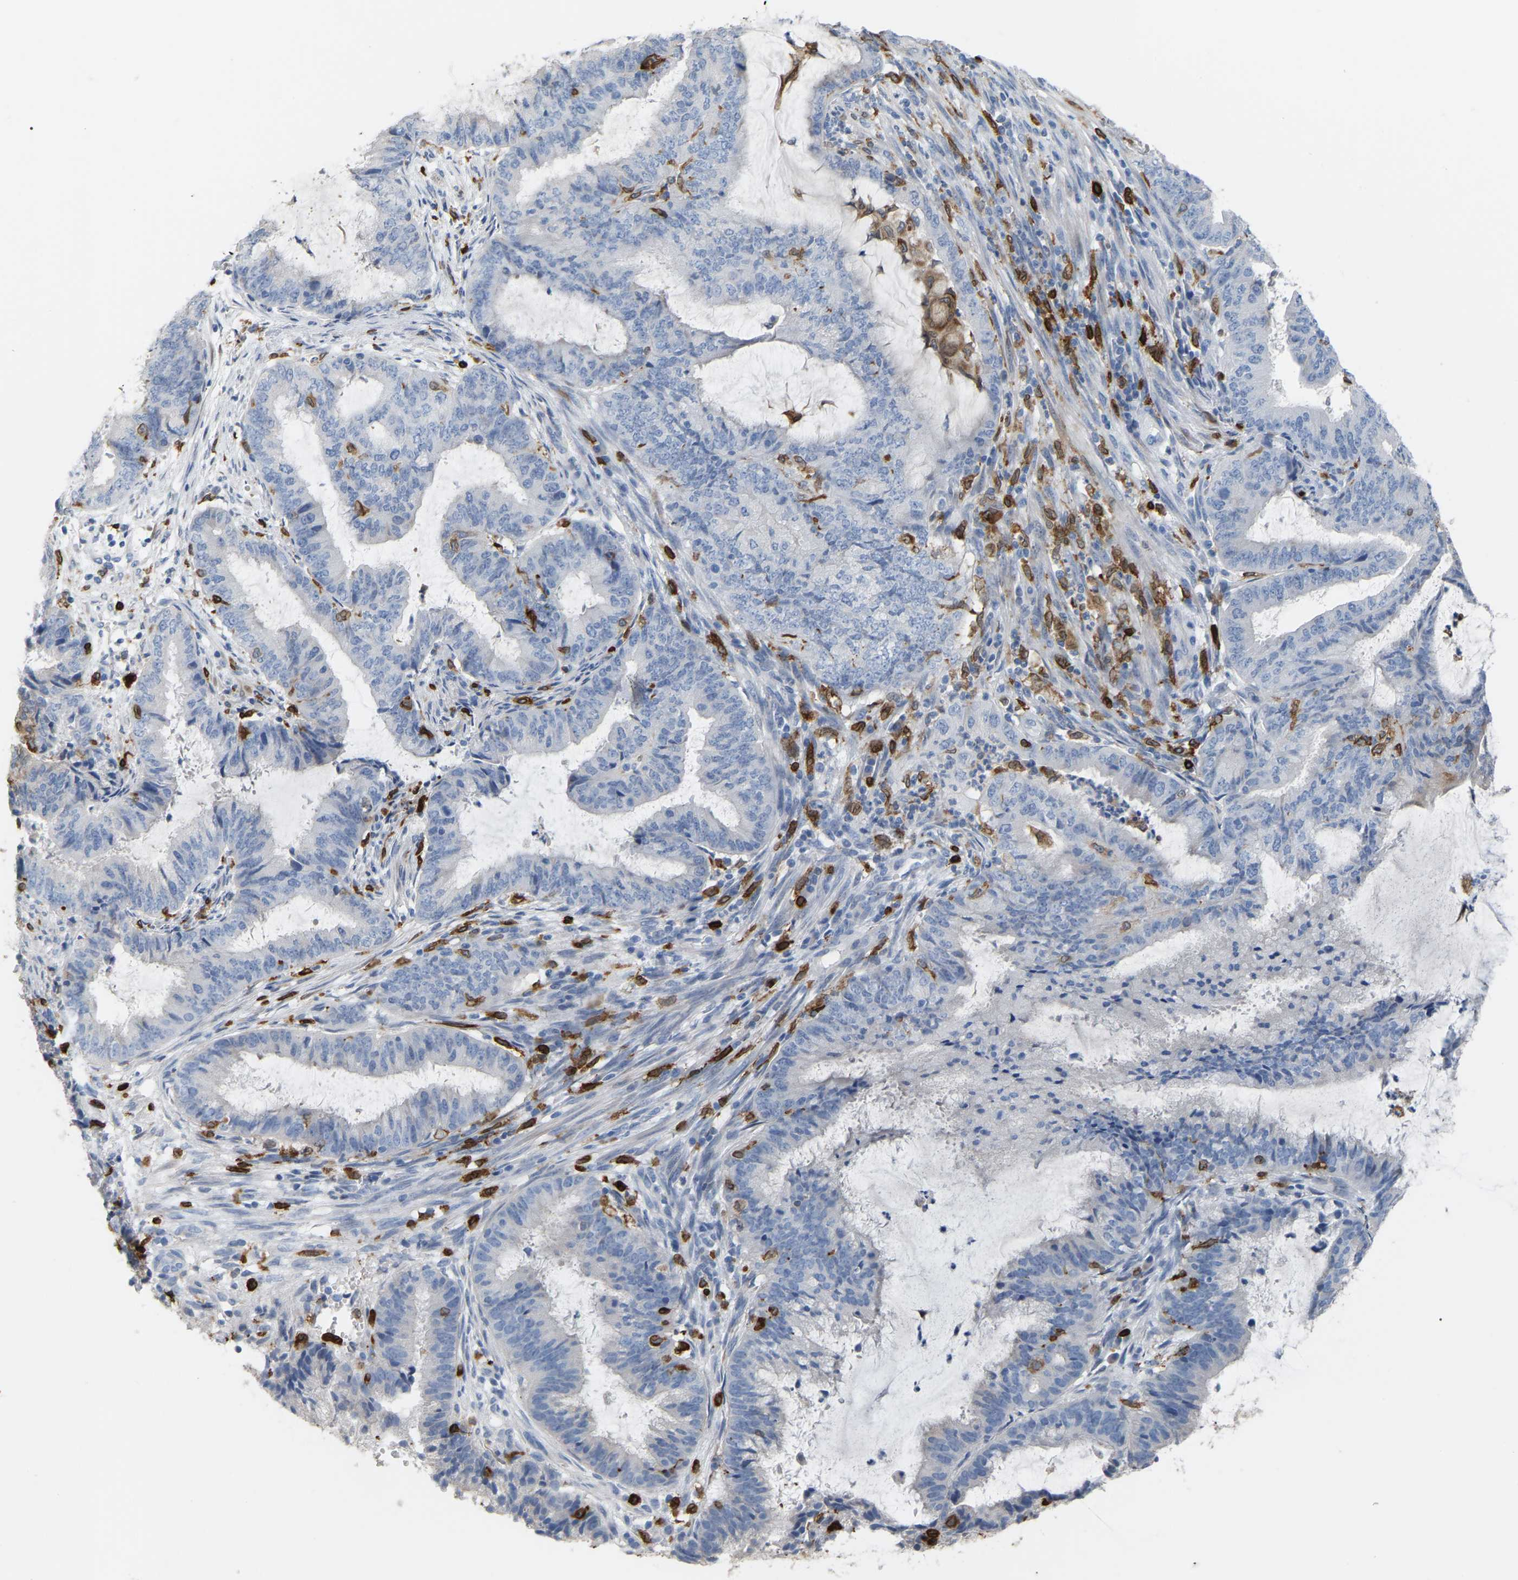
{"staining": {"intensity": "moderate", "quantity": "<25%", "location": "cytoplasmic/membranous"}, "tissue": "endometrial cancer", "cell_type": "Tumor cells", "image_type": "cancer", "snomed": [{"axis": "morphology", "description": "Adenocarcinoma, NOS"}, {"axis": "topography", "description": "Endometrium"}], "caption": "This histopathology image displays IHC staining of endometrial cancer (adenocarcinoma), with low moderate cytoplasmic/membranous expression in approximately <25% of tumor cells.", "gene": "PTGS1", "patient": {"sex": "female", "age": 51}}